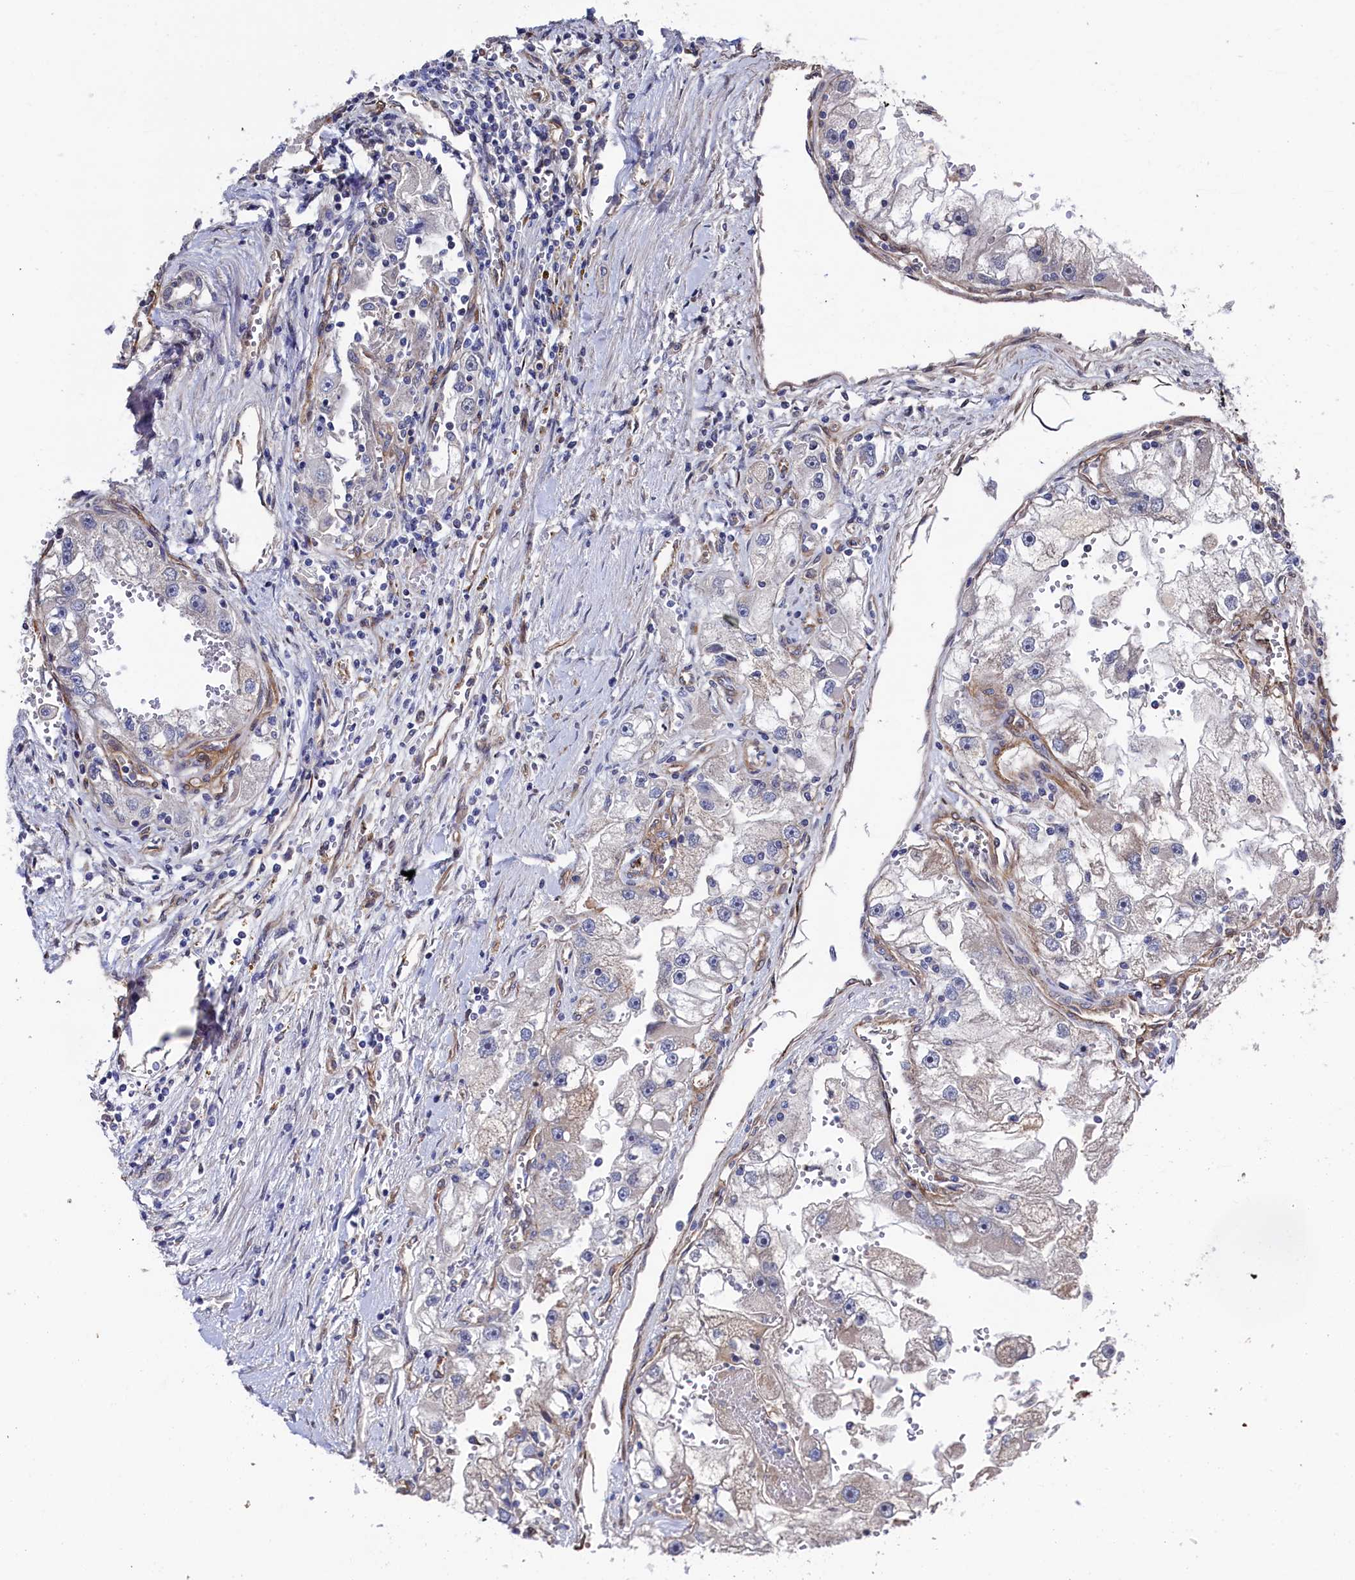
{"staining": {"intensity": "weak", "quantity": "<25%", "location": "cytoplasmic/membranous"}, "tissue": "renal cancer", "cell_type": "Tumor cells", "image_type": "cancer", "snomed": [{"axis": "morphology", "description": "Adenocarcinoma, NOS"}, {"axis": "topography", "description": "Kidney"}], "caption": "The histopathology image displays no staining of tumor cells in renal cancer. (Immunohistochemistry, brightfield microscopy, high magnification).", "gene": "ZNF891", "patient": {"sex": "male", "age": 63}}